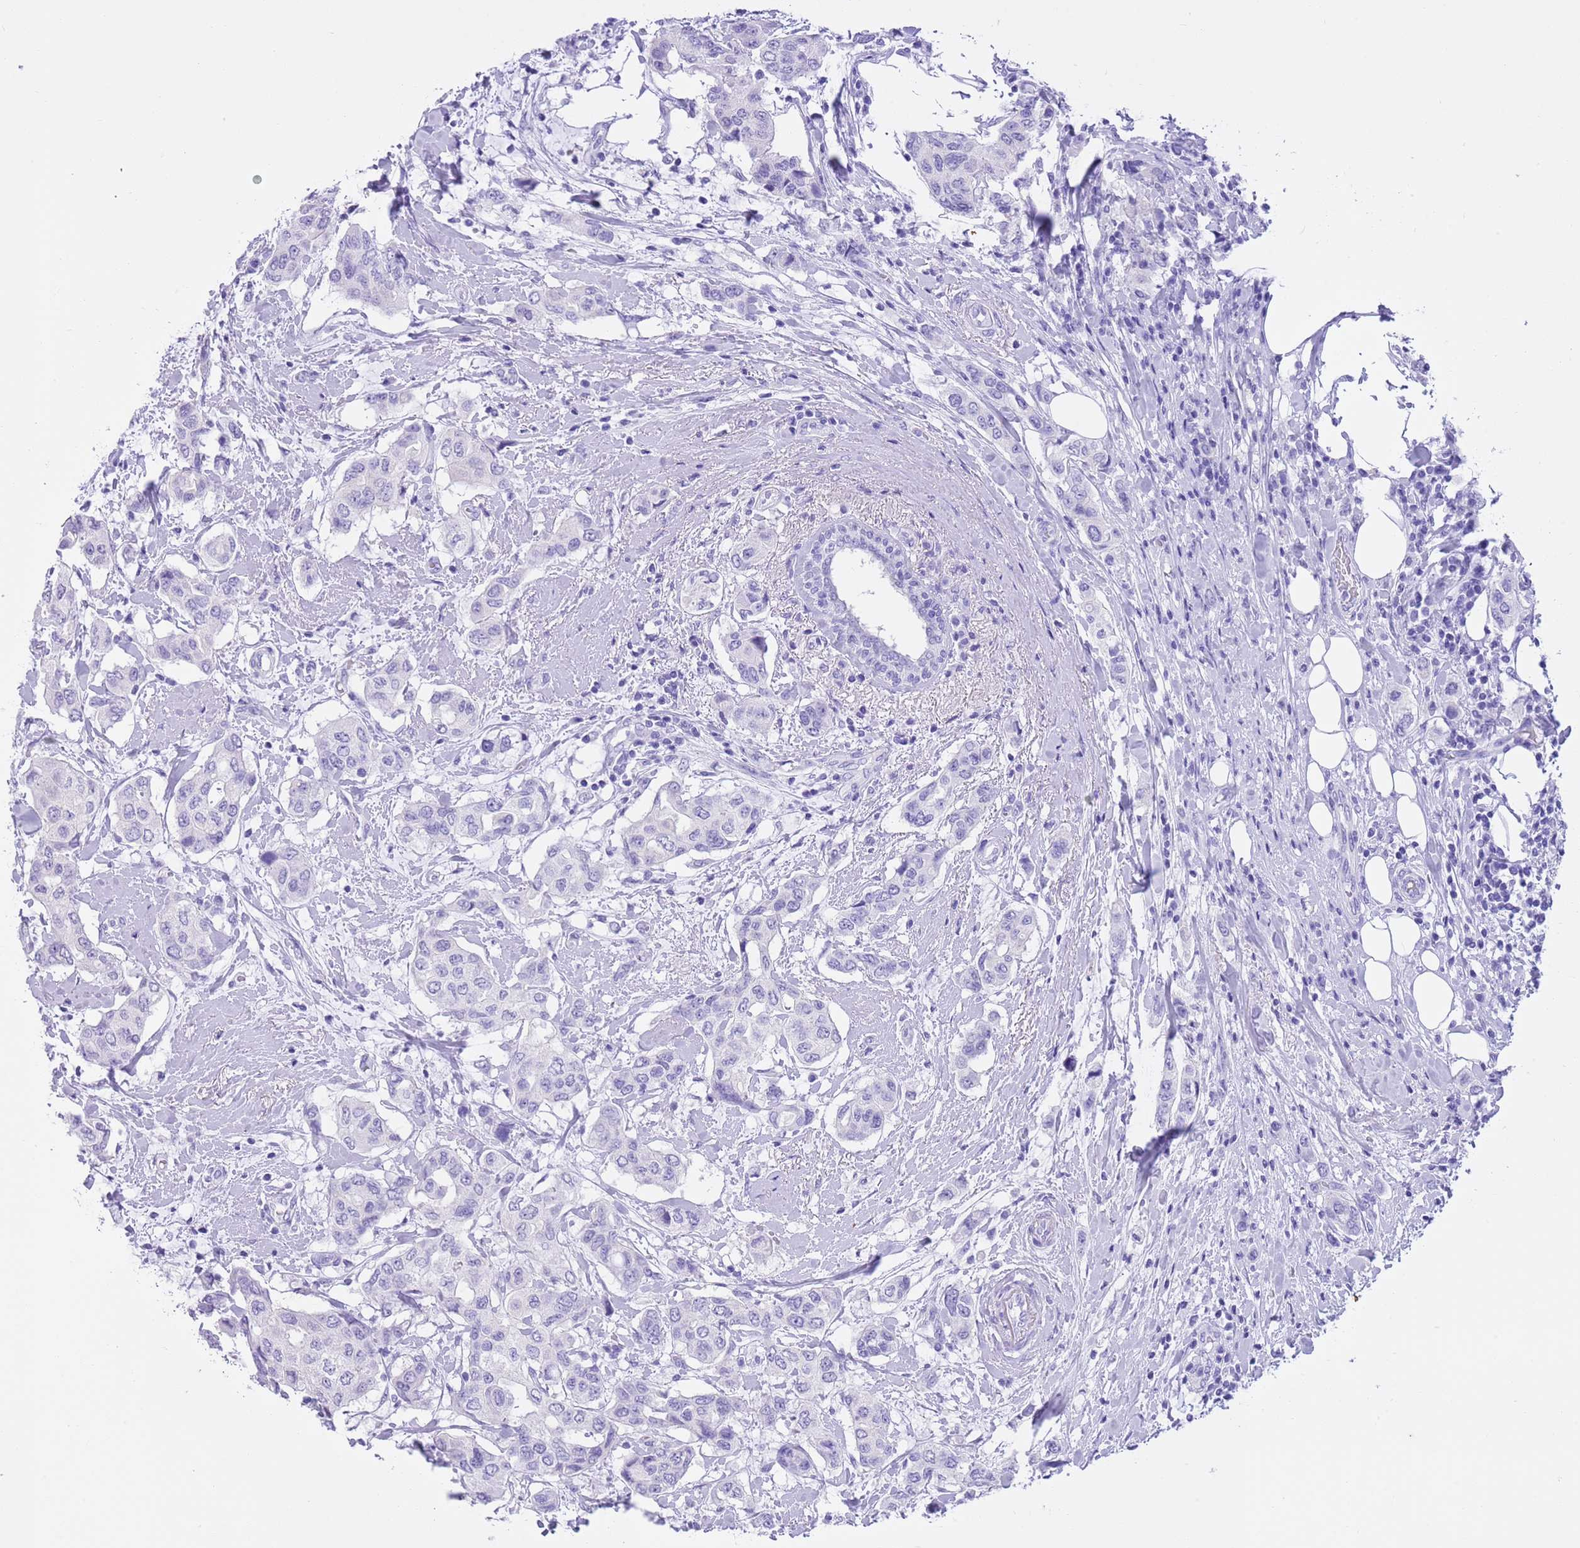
{"staining": {"intensity": "negative", "quantity": "none", "location": "none"}, "tissue": "breast cancer", "cell_type": "Tumor cells", "image_type": "cancer", "snomed": [{"axis": "morphology", "description": "Lobular carcinoma"}, {"axis": "topography", "description": "Breast"}], "caption": "The micrograph shows no significant expression in tumor cells of breast cancer.", "gene": "TMEM185B", "patient": {"sex": "female", "age": 51}}